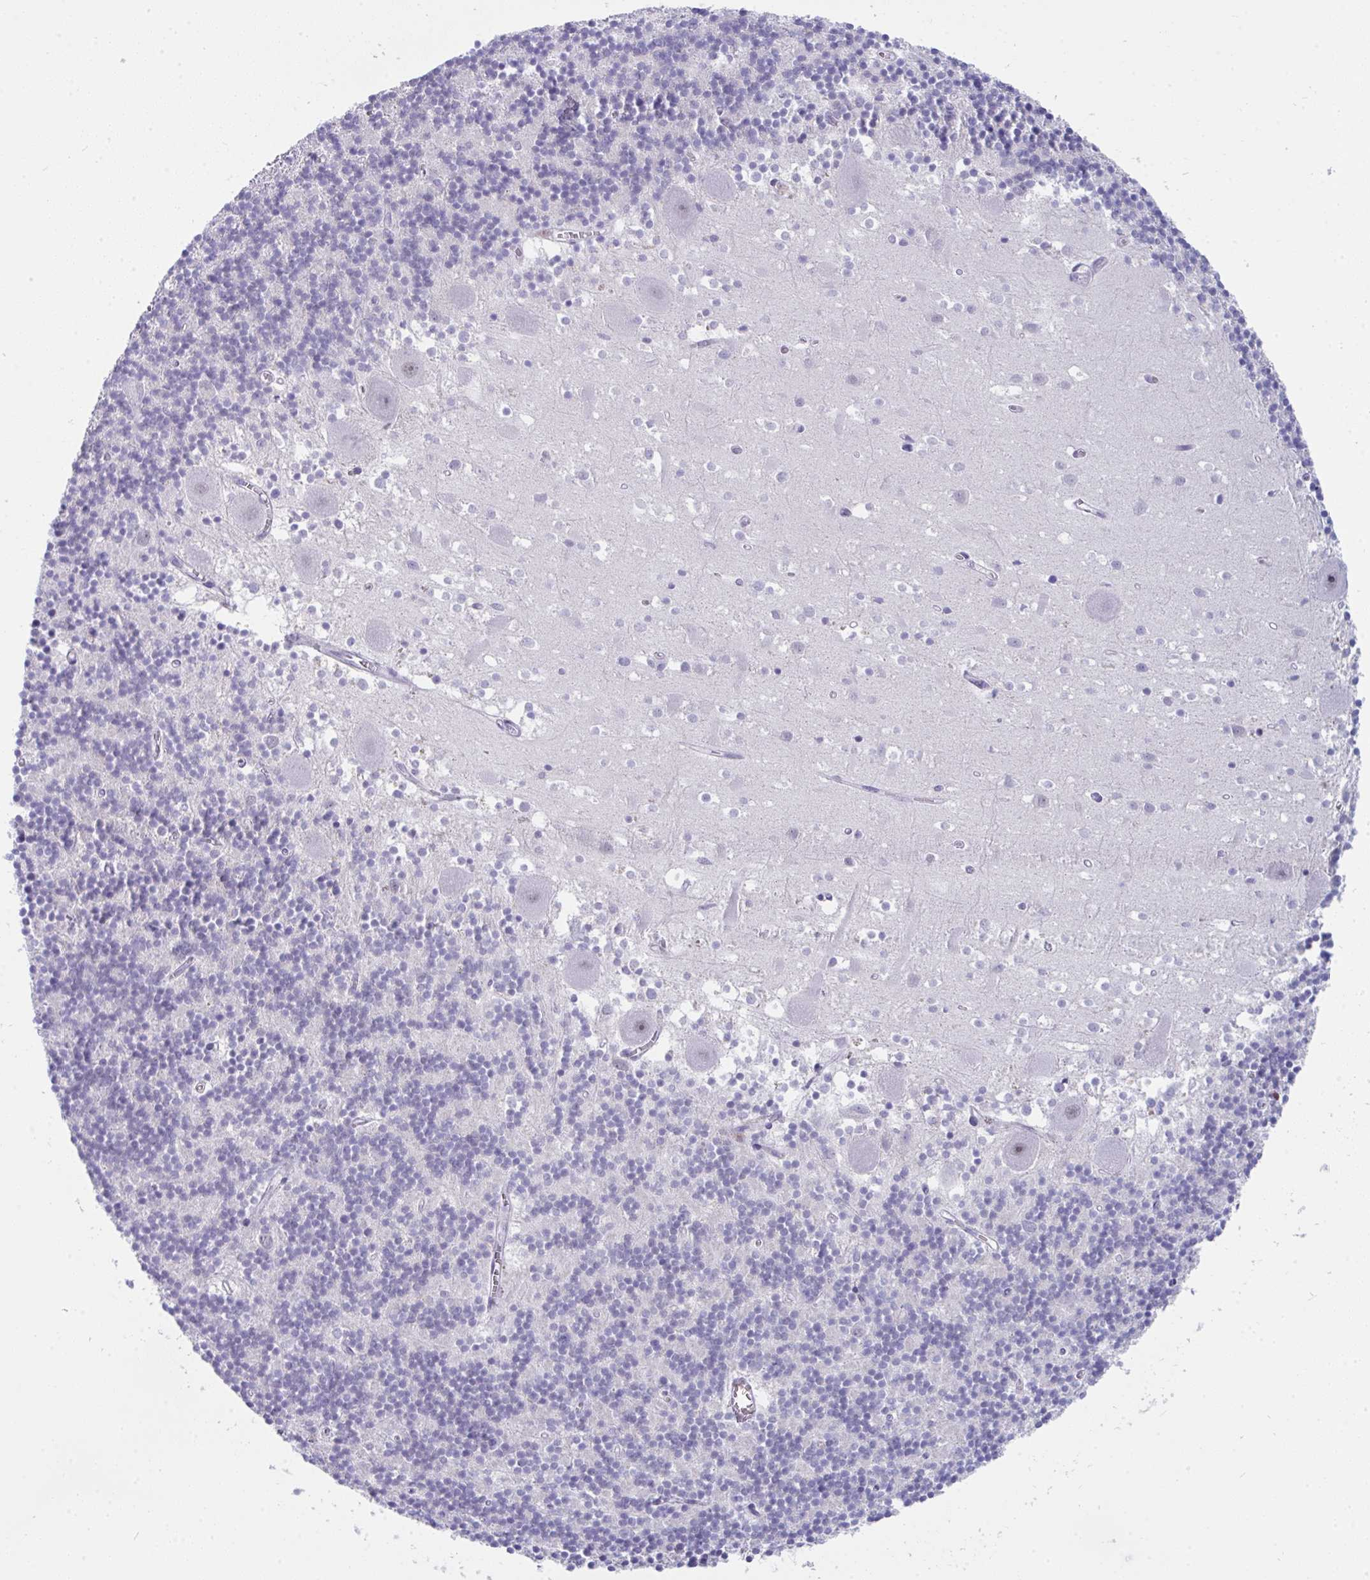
{"staining": {"intensity": "negative", "quantity": "none", "location": "none"}, "tissue": "cerebellum", "cell_type": "Cells in granular layer", "image_type": "normal", "snomed": [{"axis": "morphology", "description": "Normal tissue, NOS"}, {"axis": "topography", "description": "Cerebellum"}], "caption": "The immunohistochemistry (IHC) histopathology image has no significant positivity in cells in granular layer of cerebellum. Nuclei are stained in blue.", "gene": "CDK13", "patient": {"sex": "male", "age": 54}}